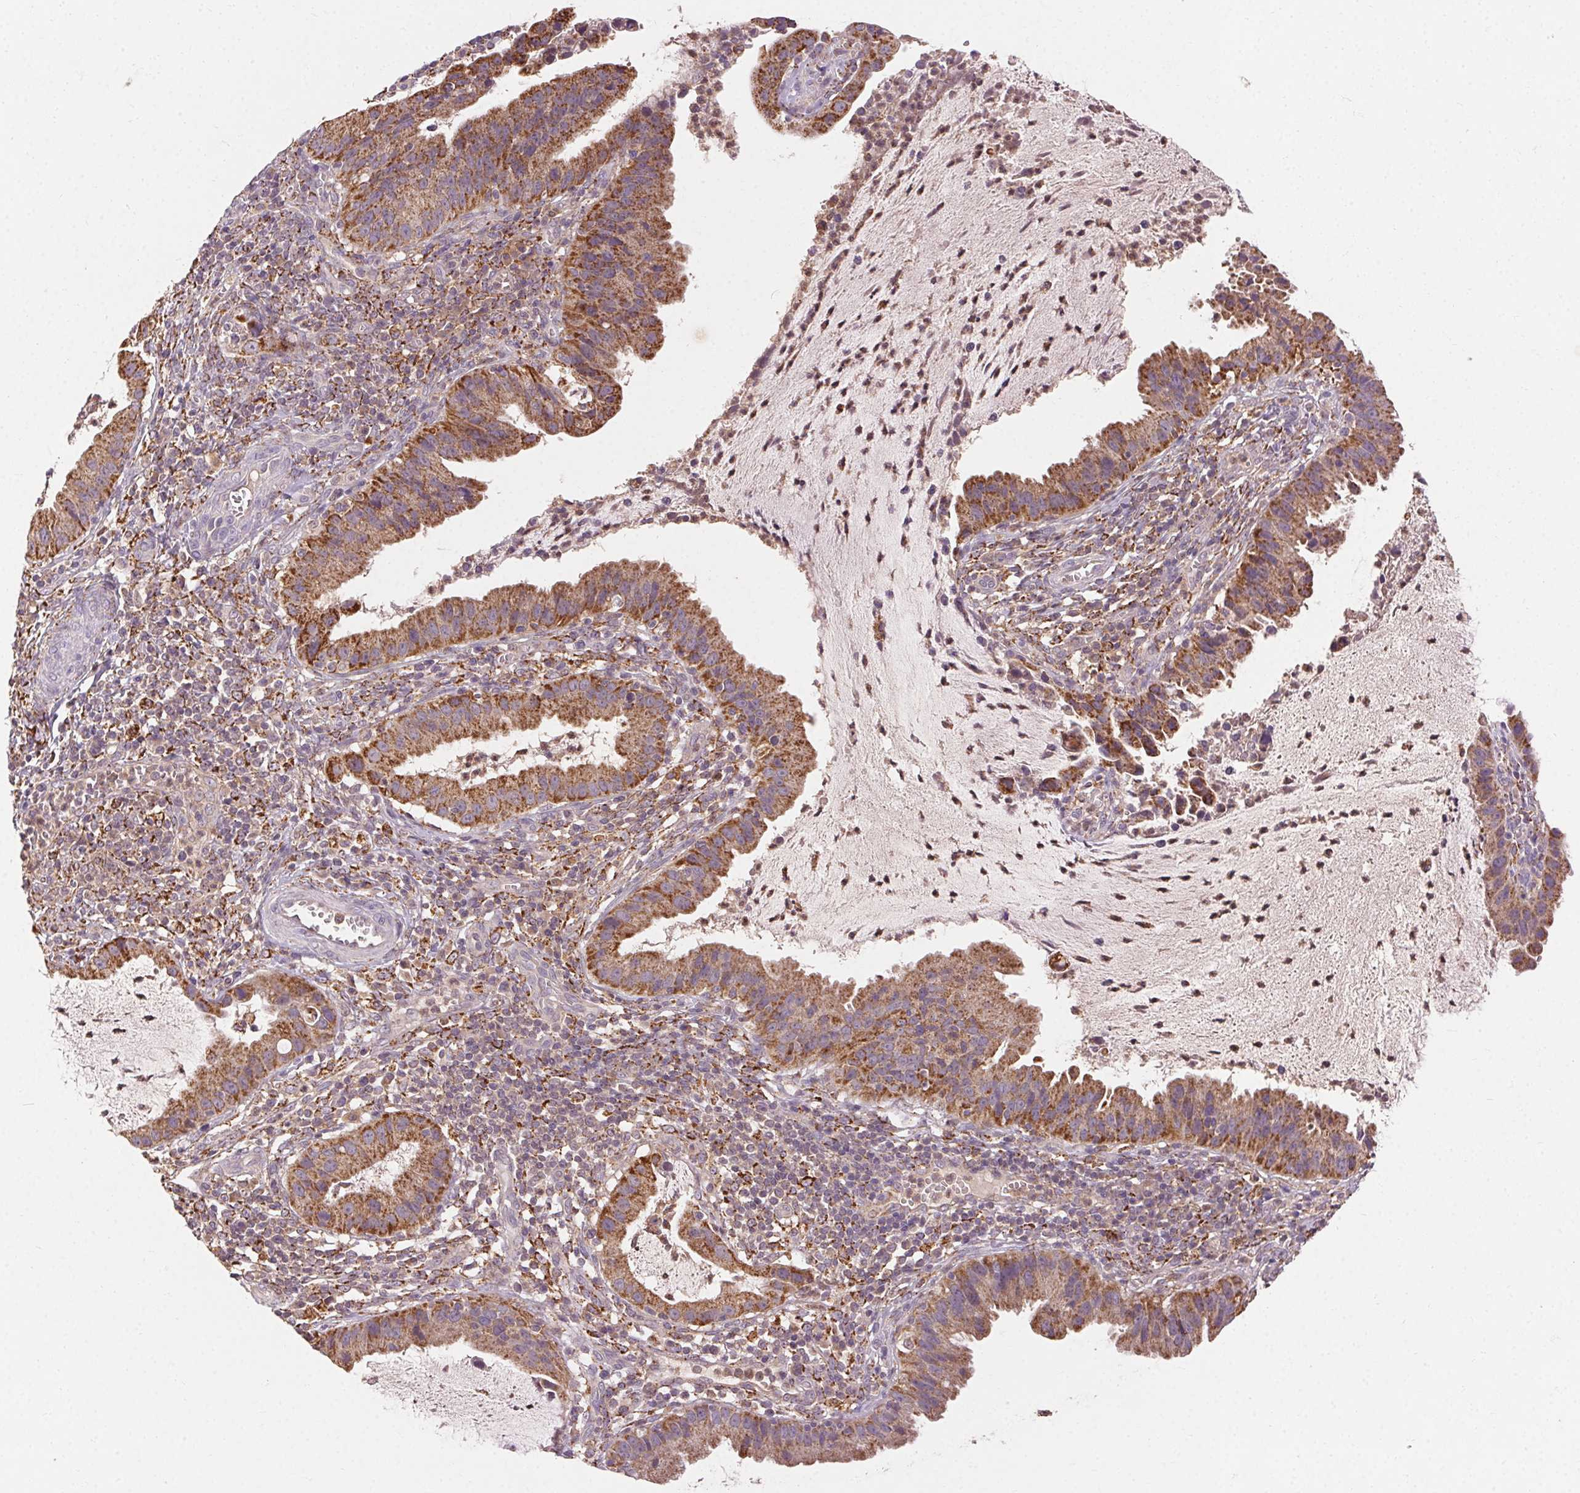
{"staining": {"intensity": "strong", "quantity": ">75%", "location": "cytoplasmic/membranous"}, "tissue": "cervical cancer", "cell_type": "Tumor cells", "image_type": "cancer", "snomed": [{"axis": "morphology", "description": "Adenocarcinoma, NOS"}, {"axis": "topography", "description": "Cervix"}], "caption": "Immunohistochemical staining of human cervical cancer reveals strong cytoplasmic/membranous protein positivity in approximately >75% of tumor cells. The staining was performed using DAB (3,3'-diaminobenzidine) to visualize the protein expression in brown, while the nuclei were stained in blue with hematoxylin (Magnification: 20x).", "gene": "REP15", "patient": {"sex": "female", "age": 34}}